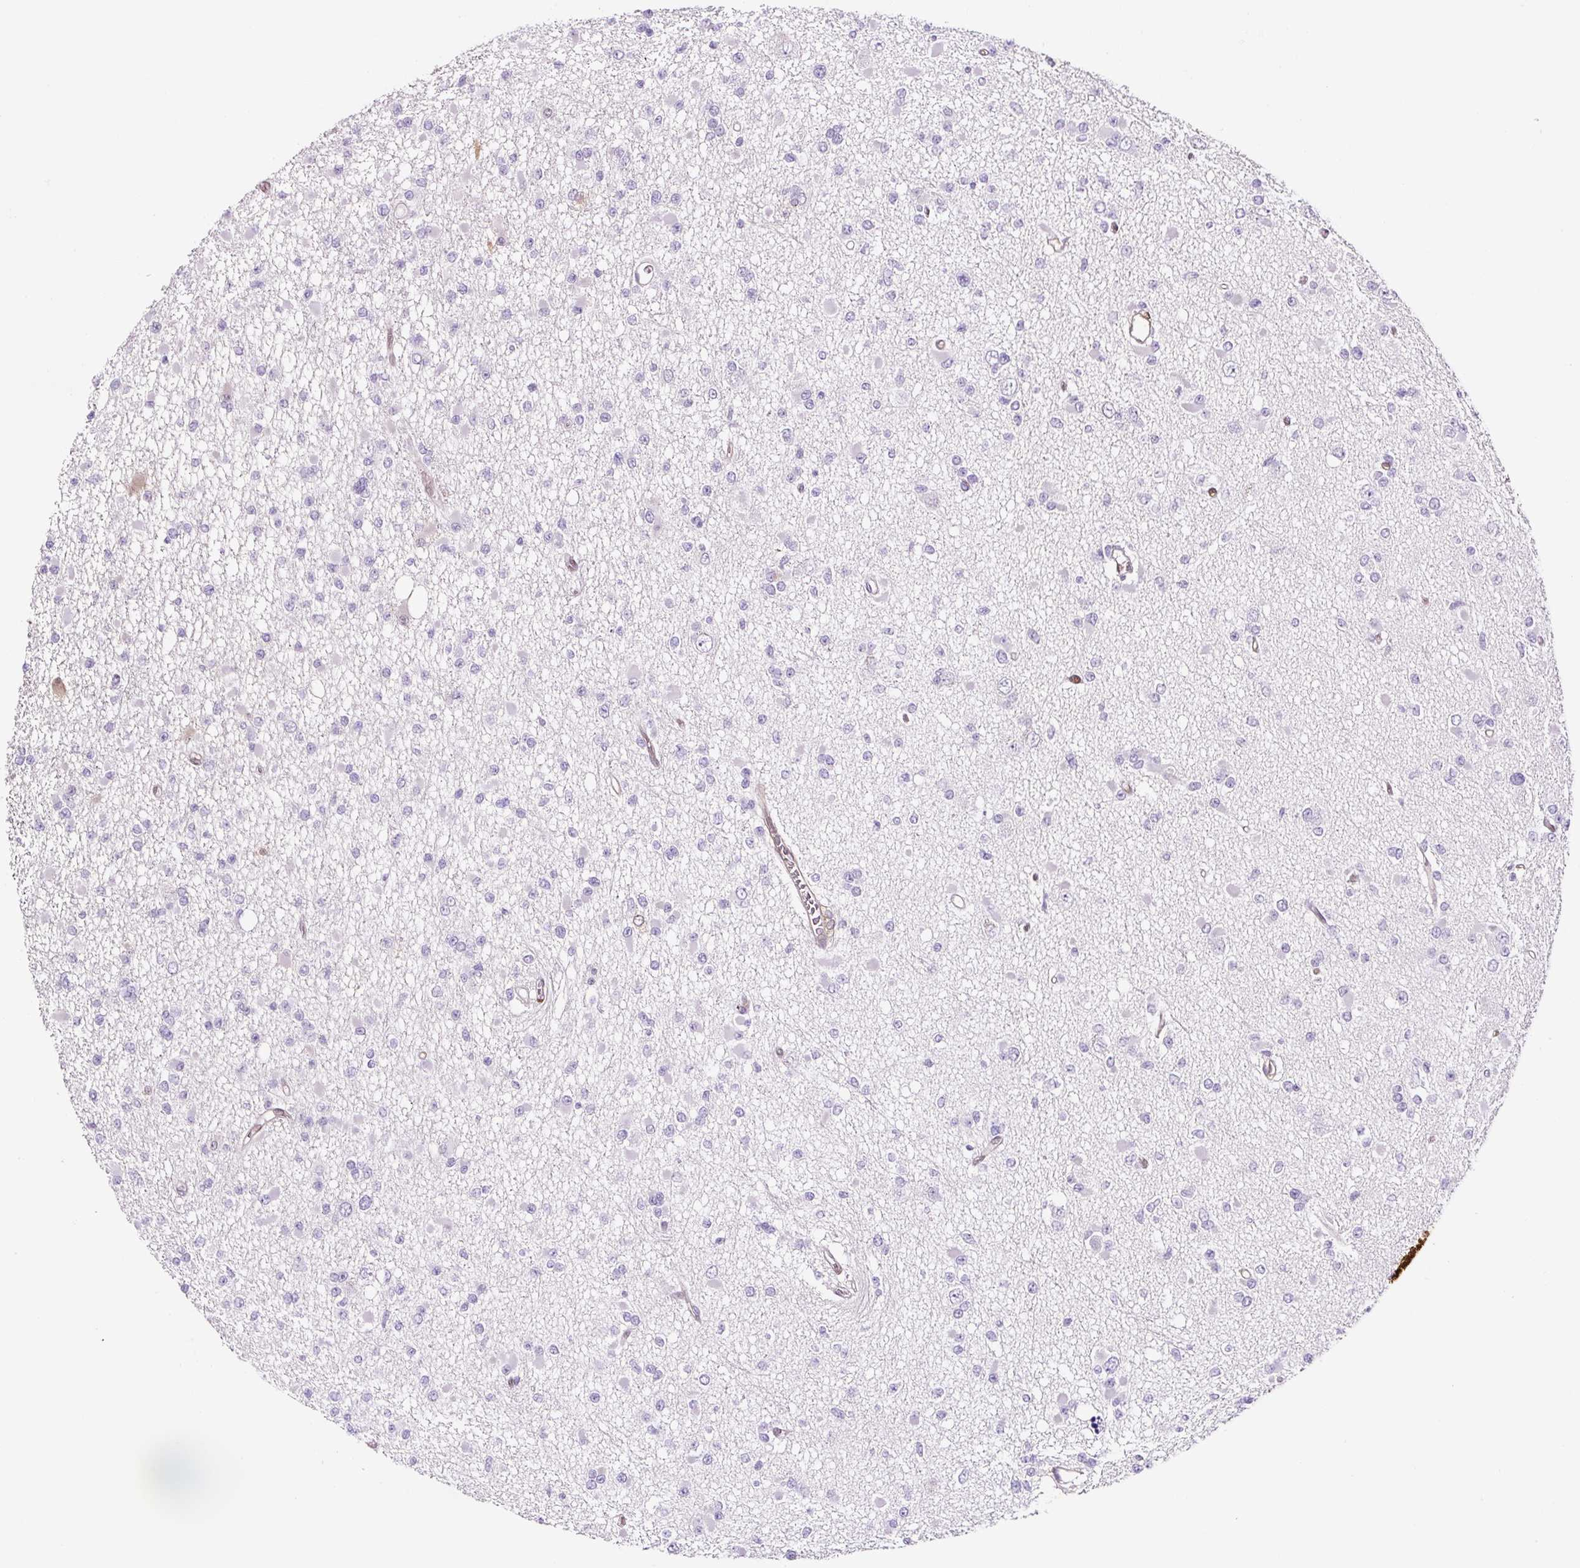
{"staining": {"intensity": "negative", "quantity": "none", "location": "none"}, "tissue": "glioma", "cell_type": "Tumor cells", "image_type": "cancer", "snomed": [{"axis": "morphology", "description": "Glioma, malignant, Low grade"}, {"axis": "topography", "description": "Brain"}], "caption": "A histopathology image of human malignant glioma (low-grade) is negative for staining in tumor cells.", "gene": "ANXA1", "patient": {"sex": "female", "age": 22}}